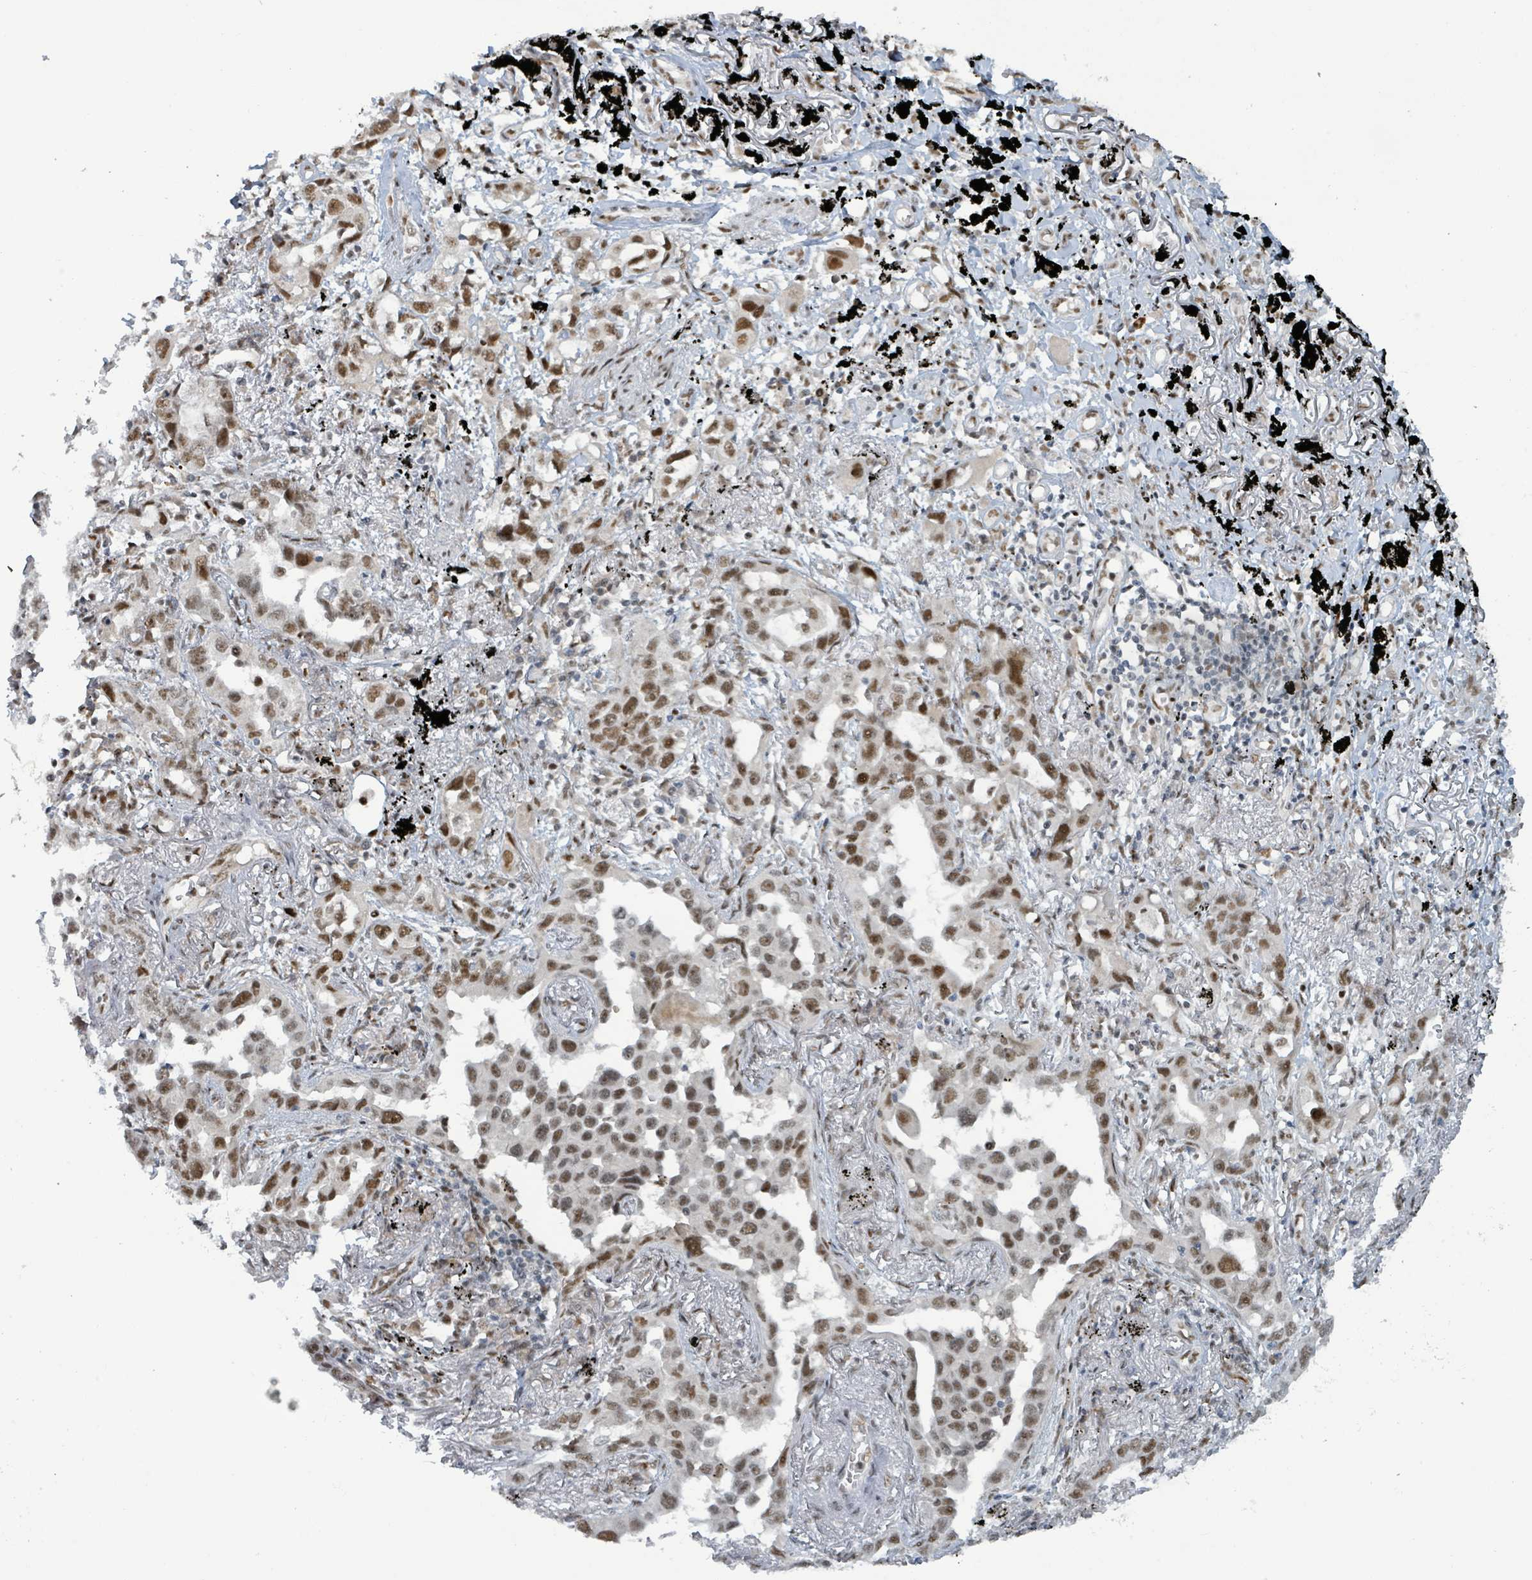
{"staining": {"intensity": "moderate", "quantity": ">75%", "location": "nuclear"}, "tissue": "lung cancer", "cell_type": "Tumor cells", "image_type": "cancer", "snomed": [{"axis": "morphology", "description": "Adenocarcinoma, NOS"}, {"axis": "topography", "description": "Lung"}], "caption": "Lung cancer (adenocarcinoma) was stained to show a protein in brown. There is medium levels of moderate nuclear staining in approximately >75% of tumor cells.", "gene": "KLF3", "patient": {"sex": "male", "age": 67}}